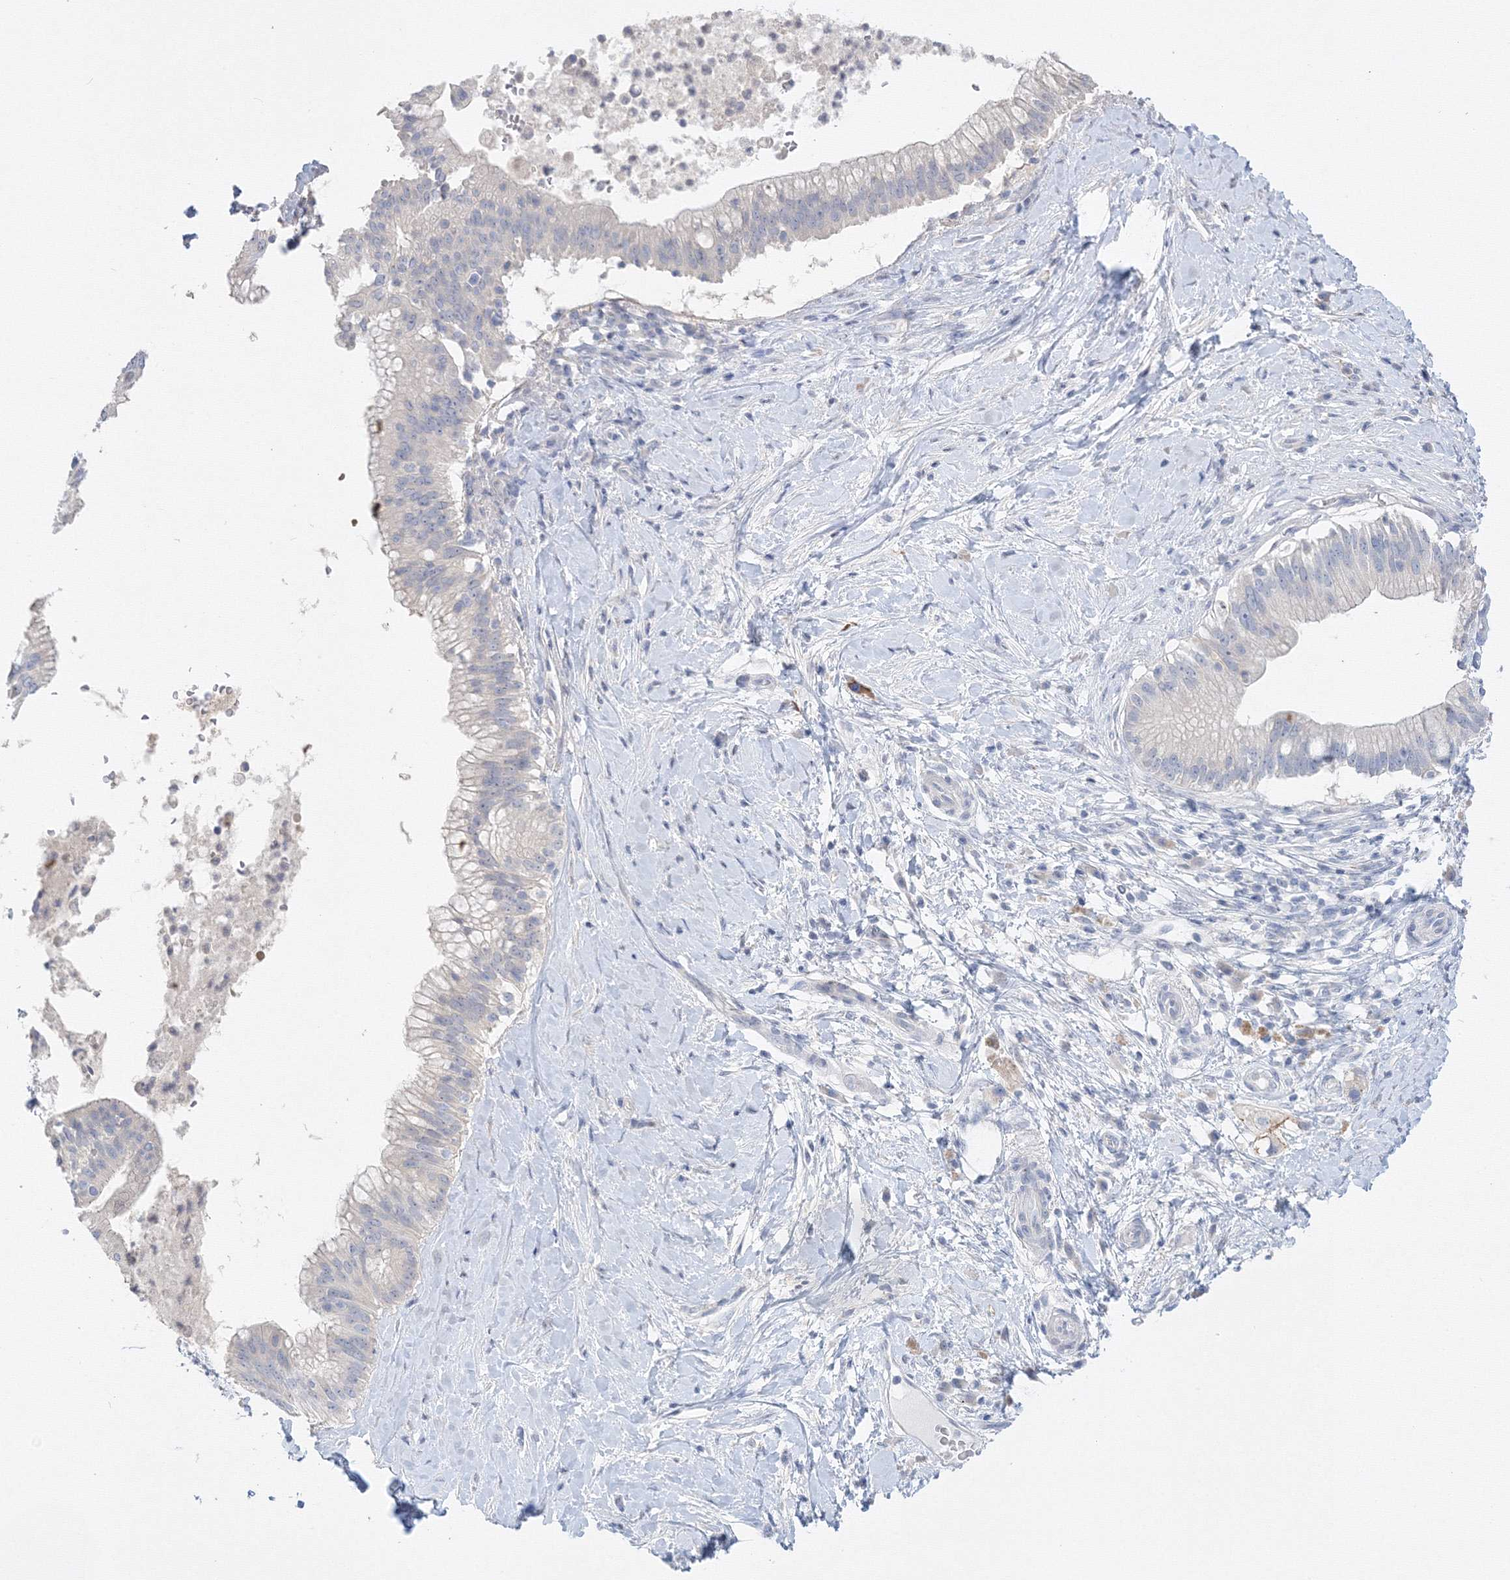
{"staining": {"intensity": "negative", "quantity": "none", "location": "none"}, "tissue": "pancreatic cancer", "cell_type": "Tumor cells", "image_type": "cancer", "snomed": [{"axis": "morphology", "description": "Adenocarcinoma, NOS"}, {"axis": "topography", "description": "Pancreas"}], "caption": "Pancreatic adenocarcinoma was stained to show a protein in brown. There is no significant positivity in tumor cells. (DAB IHC with hematoxylin counter stain).", "gene": "AASDH", "patient": {"sex": "male", "age": 68}}